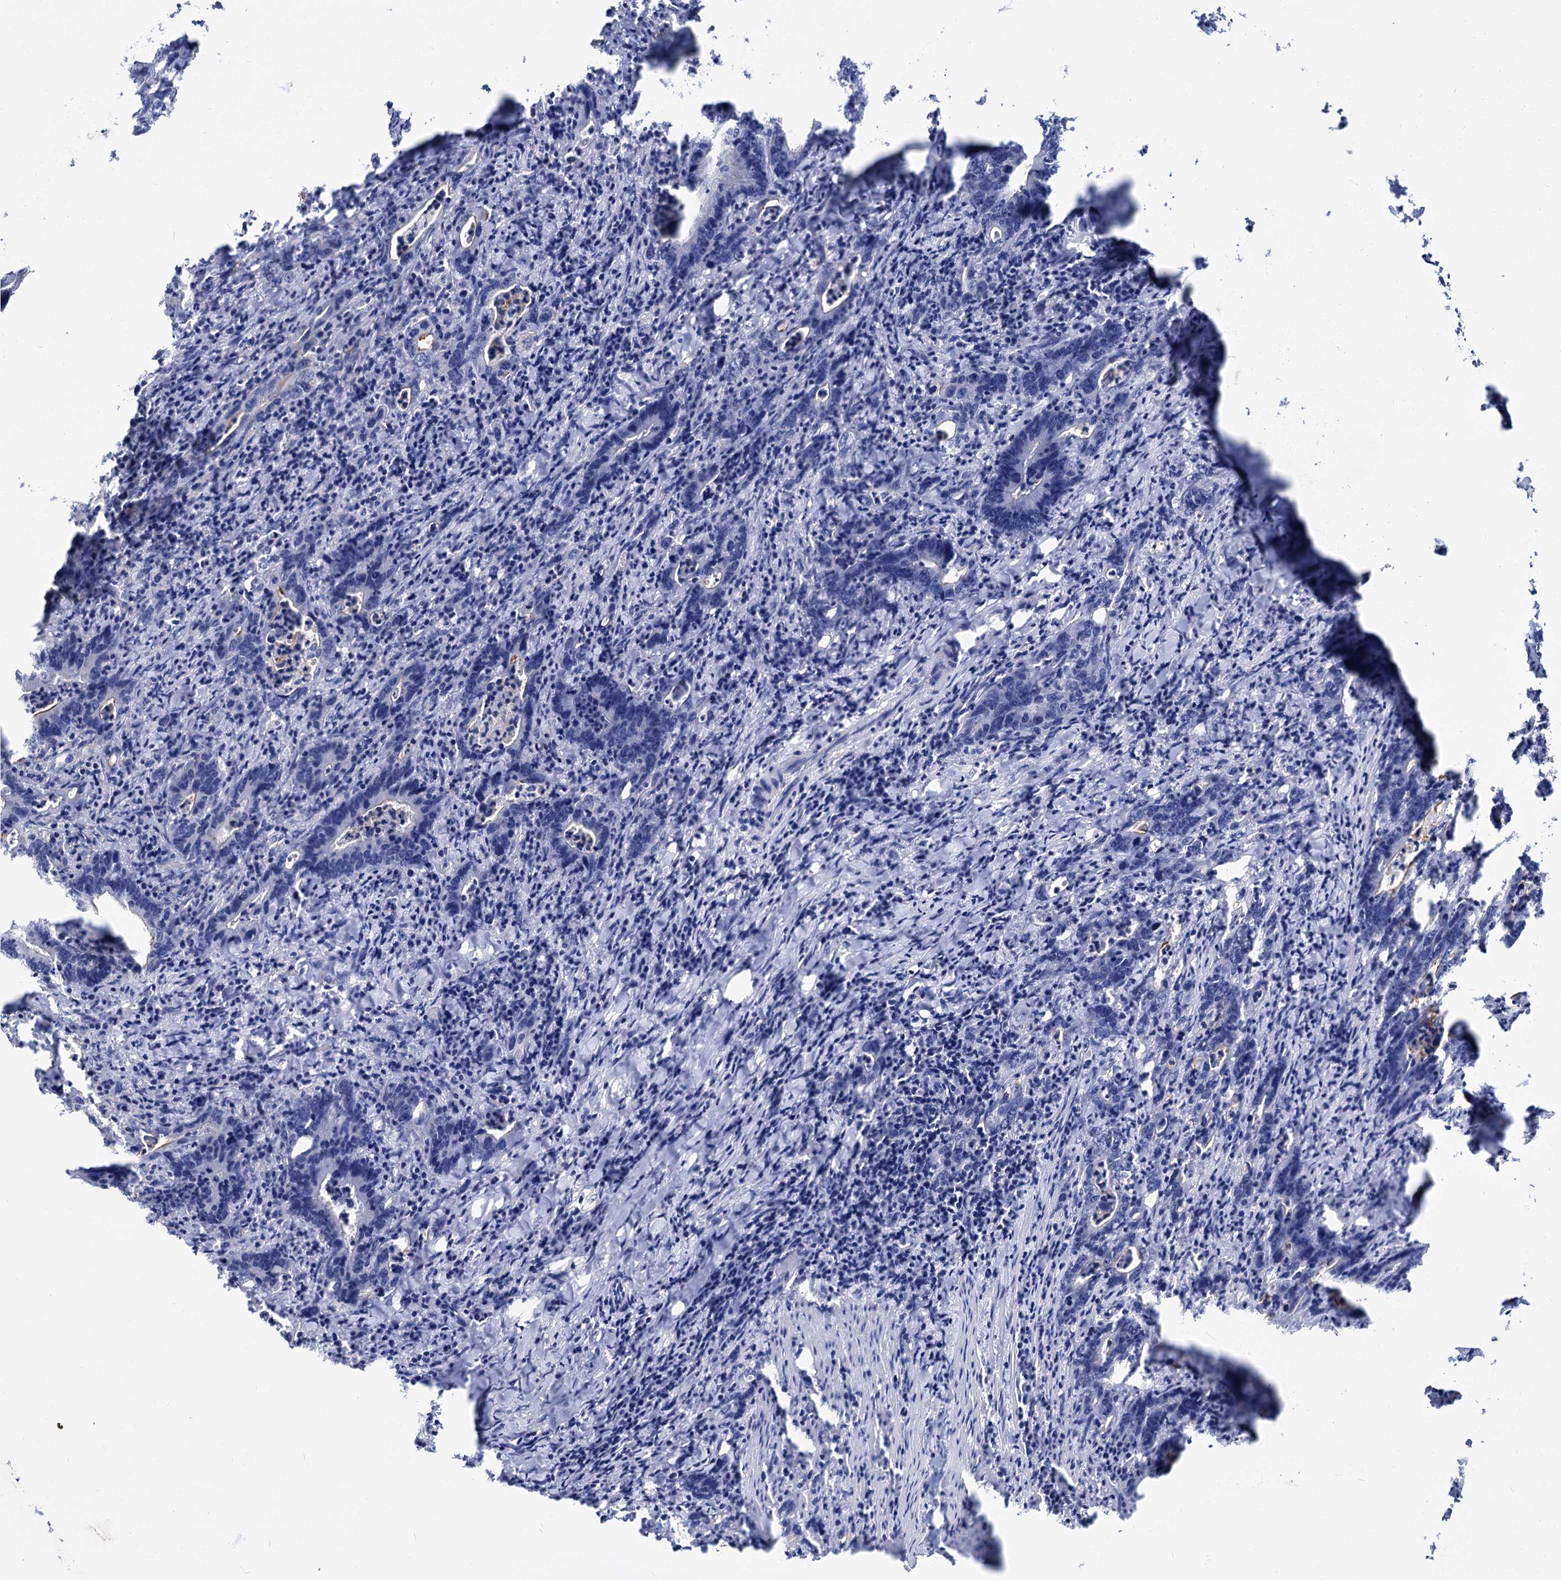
{"staining": {"intensity": "negative", "quantity": "none", "location": "none"}, "tissue": "colorectal cancer", "cell_type": "Tumor cells", "image_type": "cancer", "snomed": [{"axis": "morphology", "description": "Adenocarcinoma, NOS"}, {"axis": "topography", "description": "Colon"}], "caption": "Immunohistochemistry (IHC) image of colorectal cancer (adenocarcinoma) stained for a protein (brown), which exhibits no positivity in tumor cells.", "gene": "NEK10", "patient": {"sex": "female", "age": 75}}